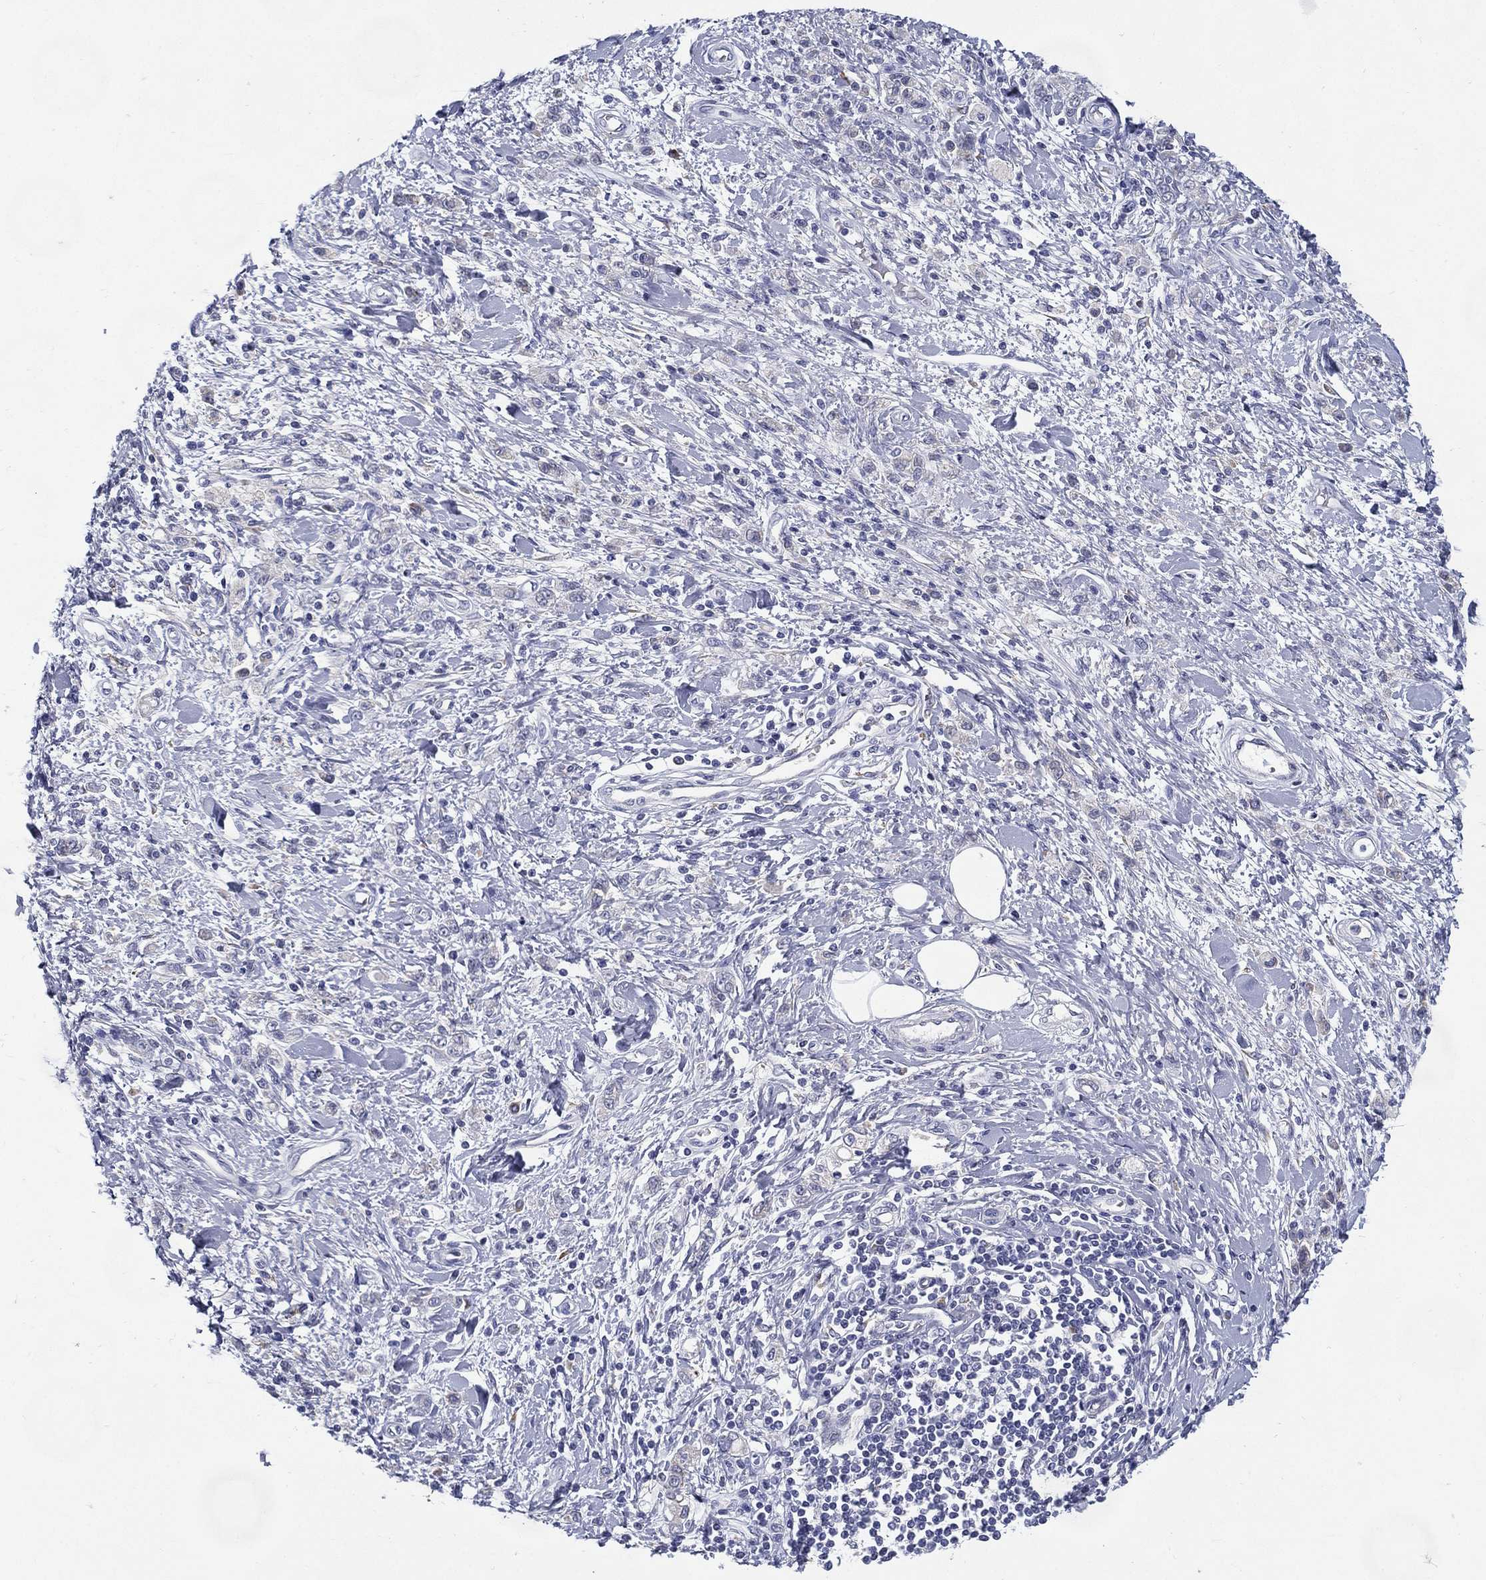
{"staining": {"intensity": "negative", "quantity": "none", "location": "none"}, "tissue": "stomach cancer", "cell_type": "Tumor cells", "image_type": "cancer", "snomed": [{"axis": "morphology", "description": "Adenocarcinoma, NOS"}, {"axis": "topography", "description": "Stomach"}], "caption": "There is no significant staining in tumor cells of stomach cancer (adenocarcinoma).", "gene": "C19orf18", "patient": {"sex": "male", "age": 77}}